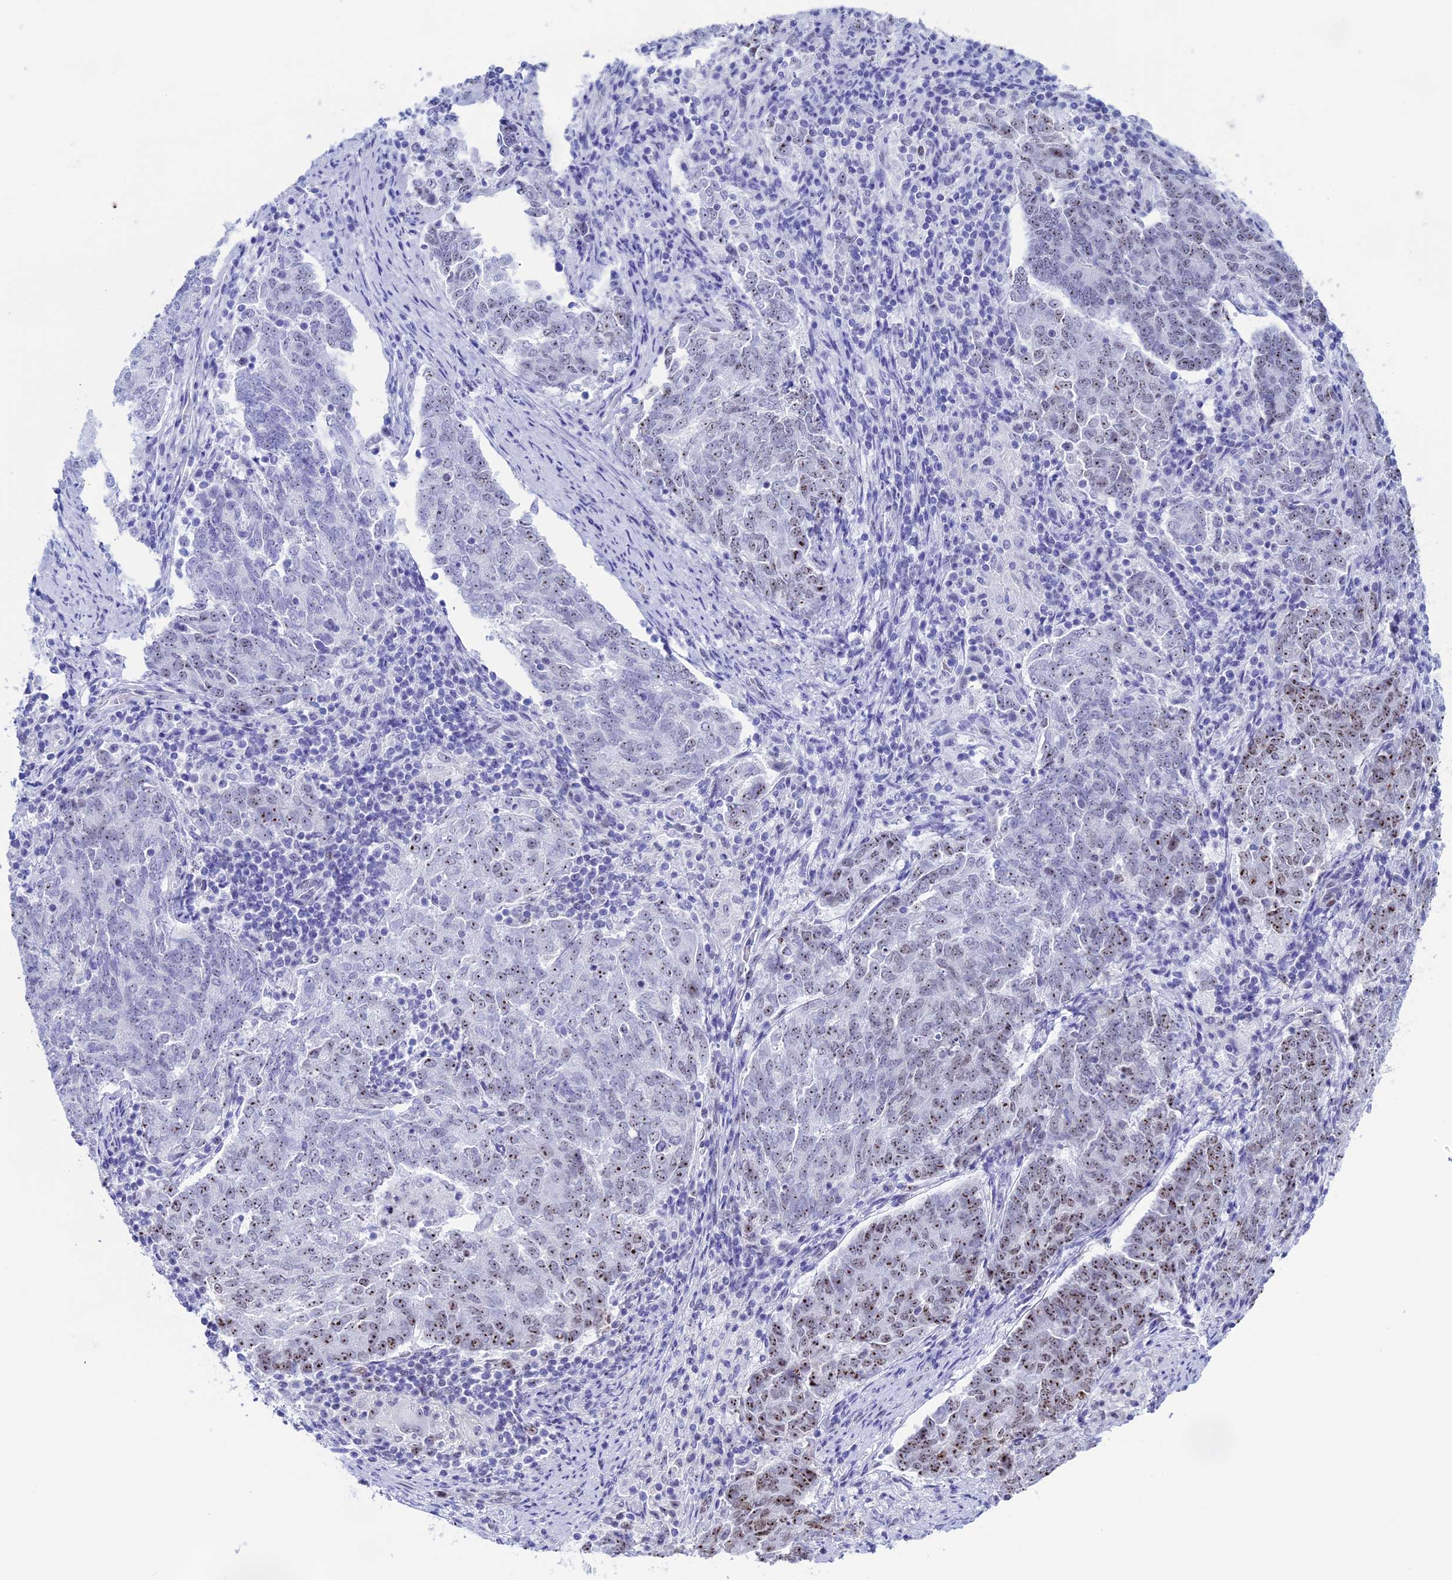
{"staining": {"intensity": "strong", "quantity": "25%-75%", "location": "nuclear"}, "tissue": "endometrial cancer", "cell_type": "Tumor cells", "image_type": "cancer", "snomed": [{"axis": "morphology", "description": "Adenocarcinoma, NOS"}, {"axis": "topography", "description": "Endometrium"}], "caption": "Adenocarcinoma (endometrial) stained for a protein shows strong nuclear positivity in tumor cells.", "gene": "CCDC86", "patient": {"sex": "female", "age": 80}}